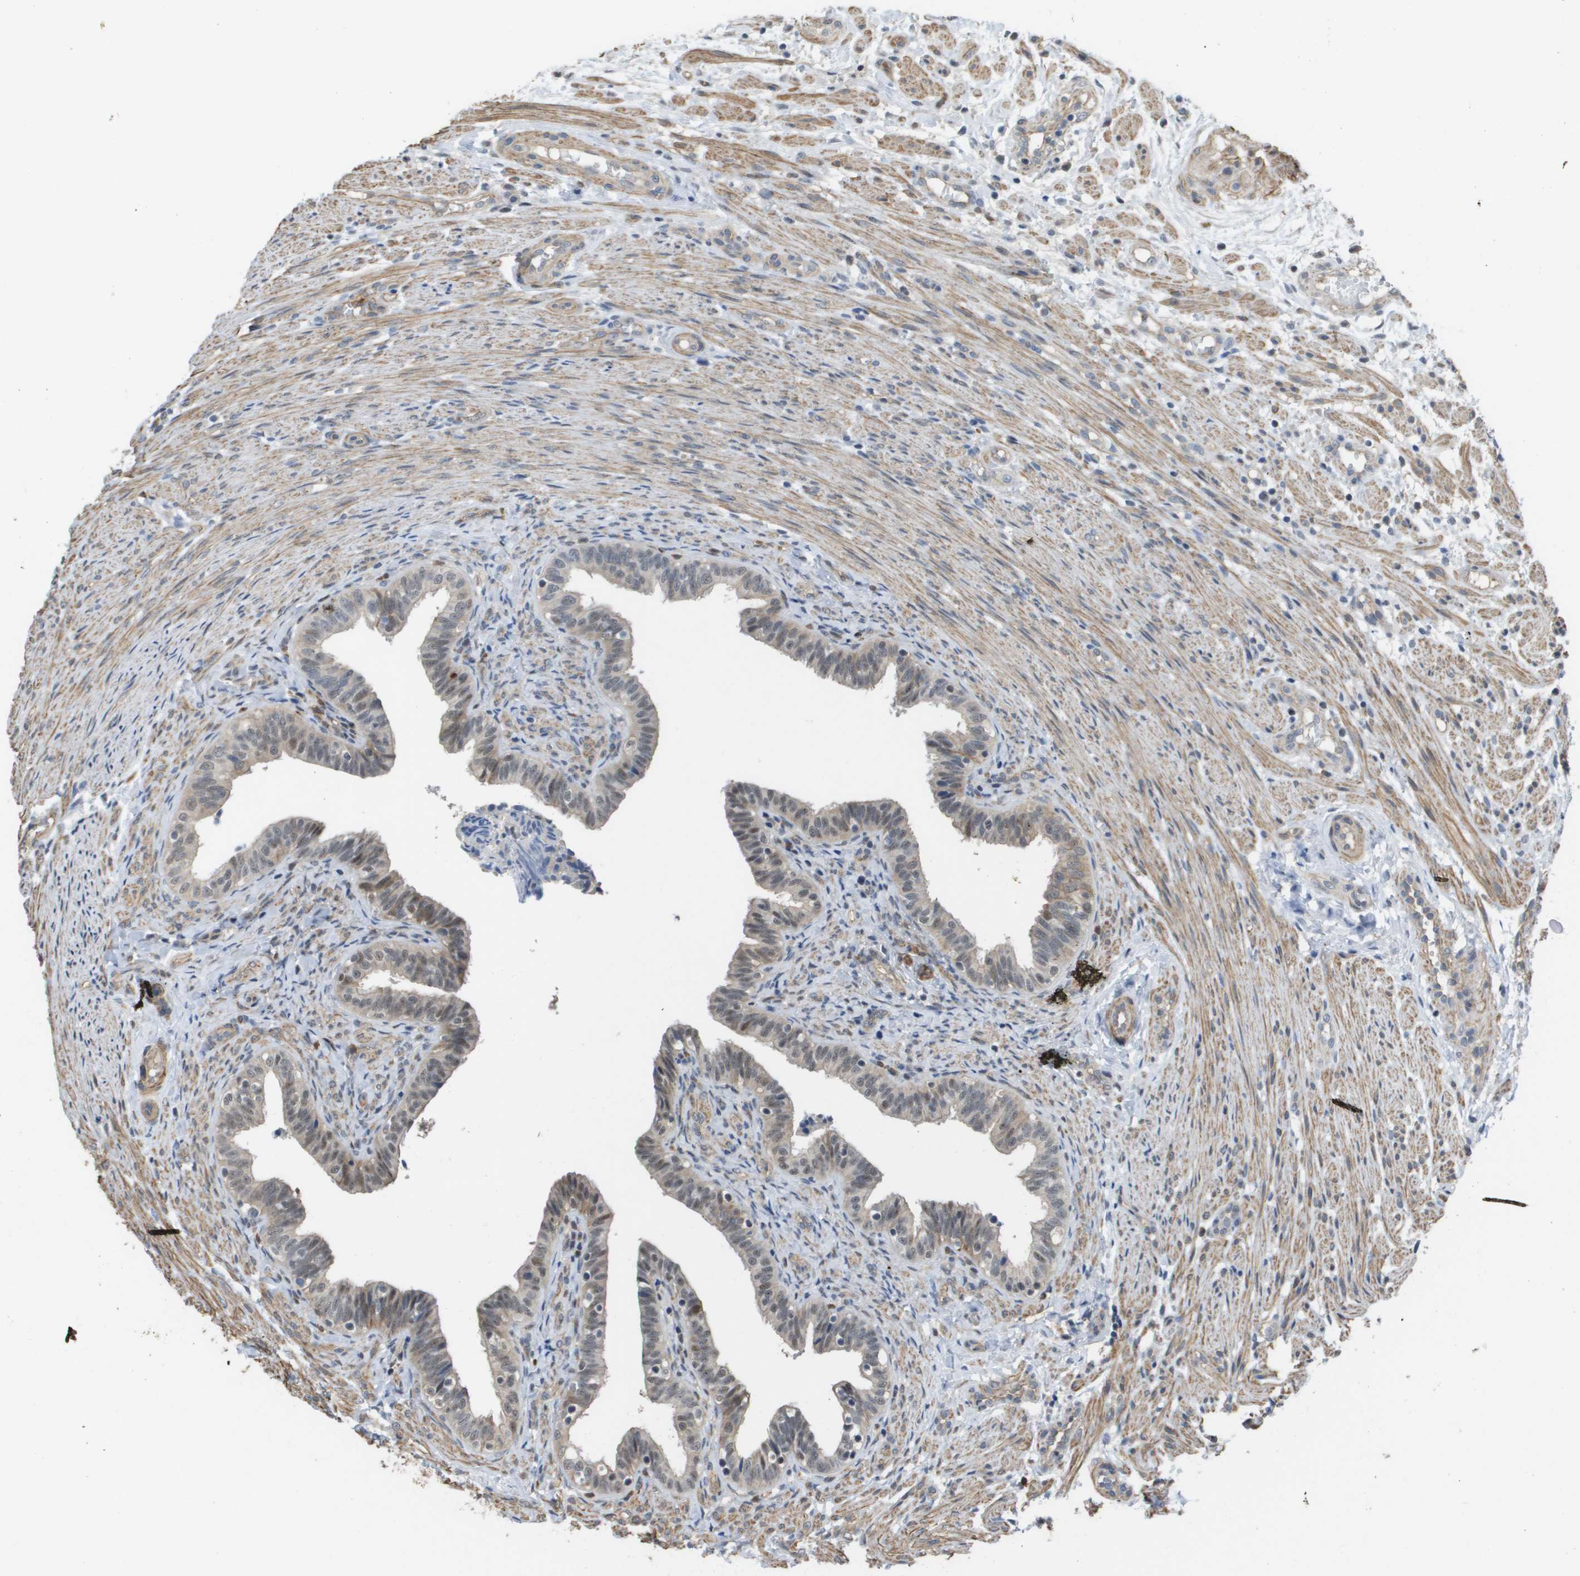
{"staining": {"intensity": "weak", "quantity": "<25%", "location": "nuclear"}, "tissue": "fallopian tube", "cell_type": "Glandular cells", "image_type": "normal", "snomed": [{"axis": "morphology", "description": "Normal tissue, NOS"}, {"axis": "topography", "description": "Fallopian tube"}, {"axis": "topography", "description": "Placenta"}], "caption": "This photomicrograph is of unremarkable fallopian tube stained with immunohistochemistry to label a protein in brown with the nuclei are counter-stained blue. There is no positivity in glandular cells. (DAB (3,3'-diaminobenzidine) immunohistochemistry (IHC) visualized using brightfield microscopy, high magnification).", "gene": "RNF112", "patient": {"sex": "female", "age": 34}}